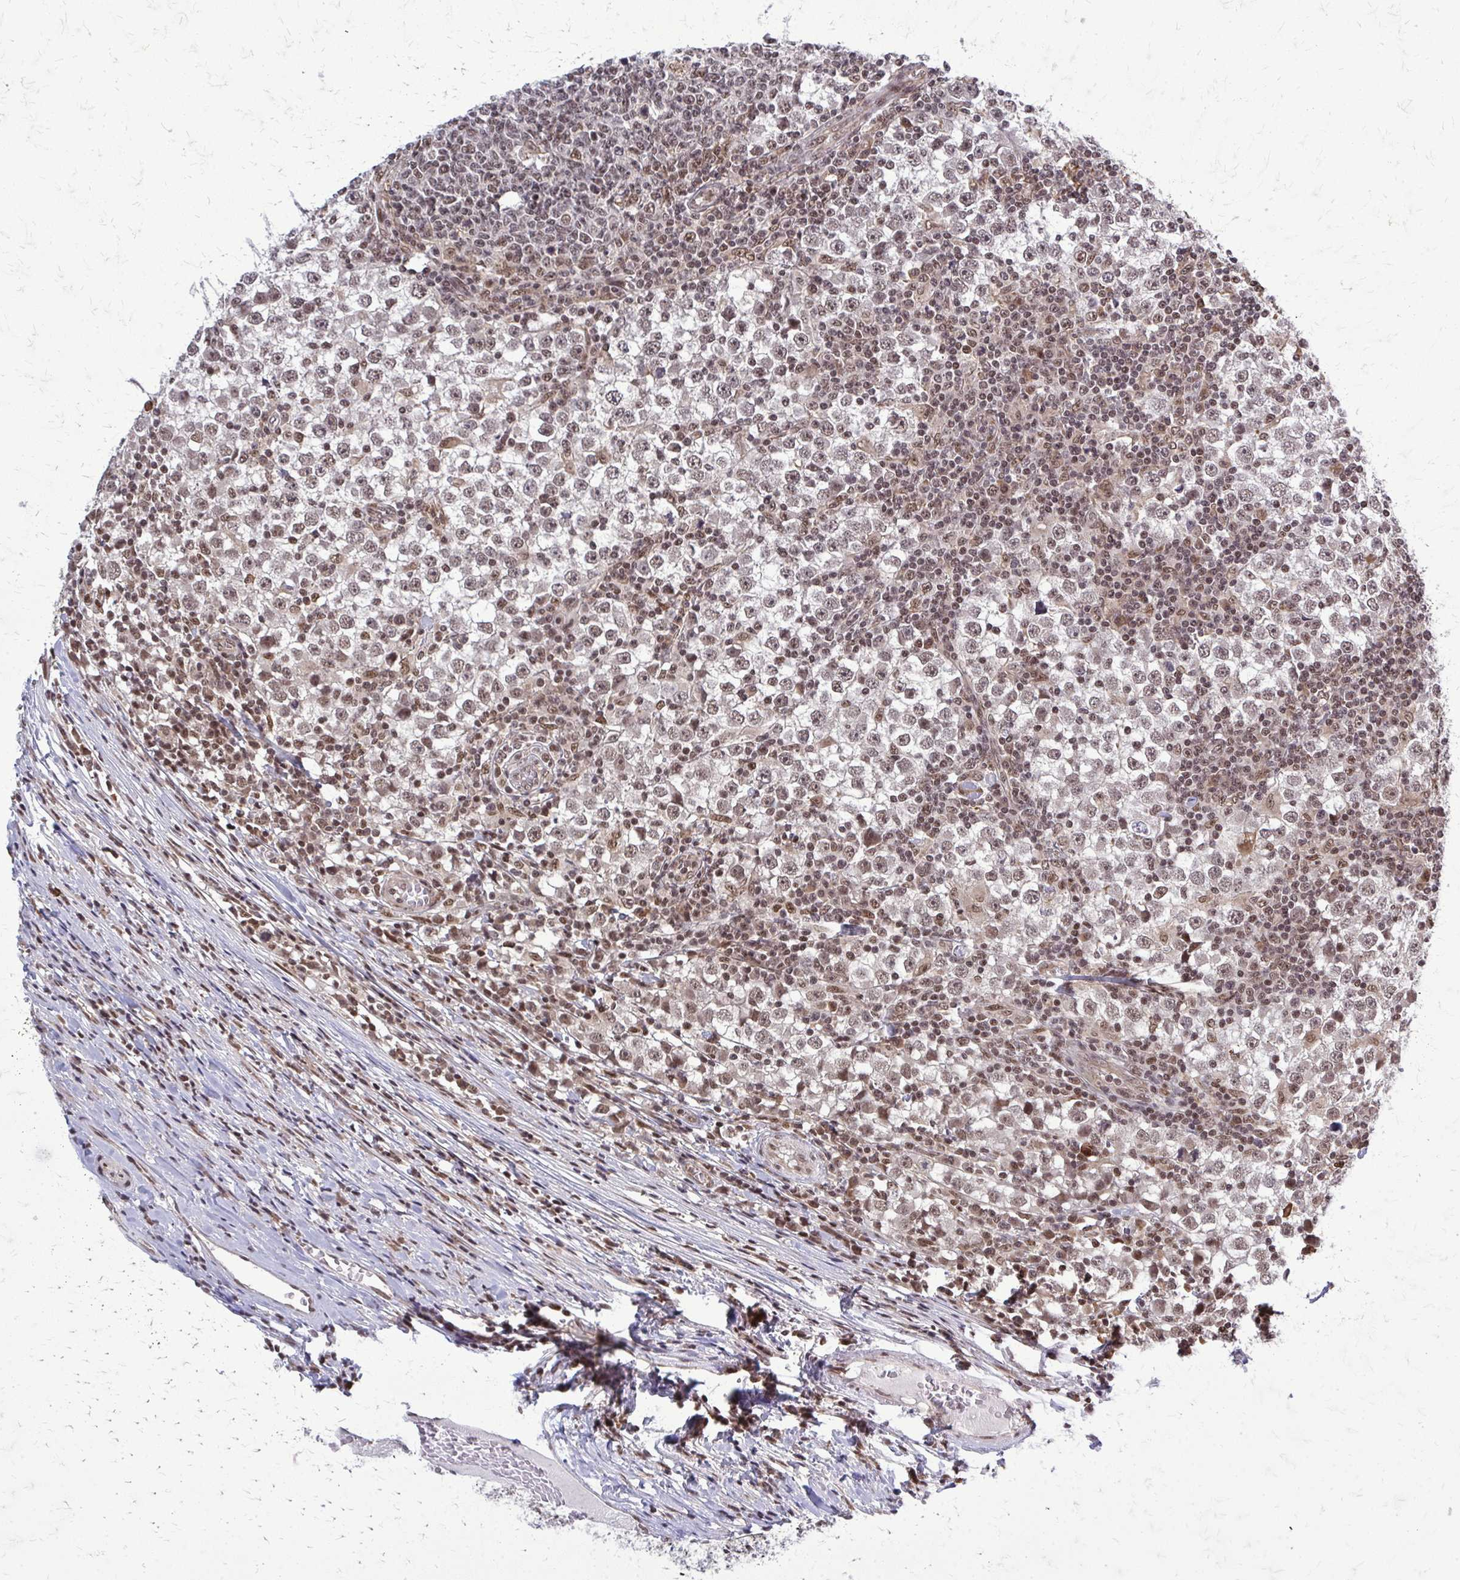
{"staining": {"intensity": "moderate", "quantity": "25%-75%", "location": "nuclear"}, "tissue": "testis cancer", "cell_type": "Tumor cells", "image_type": "cancer", "snomed": [{"axis": "morphology", "description": "Seminoma, NOS"}, {"axis": "topography", "description": "Testis"}], "caption": "Testis cancer (seminoma) stained with a protein marker reveals moderate staining in tumor cells.", "gene": "HDAC3", "patient": {"sex": "male", "age": 65}}